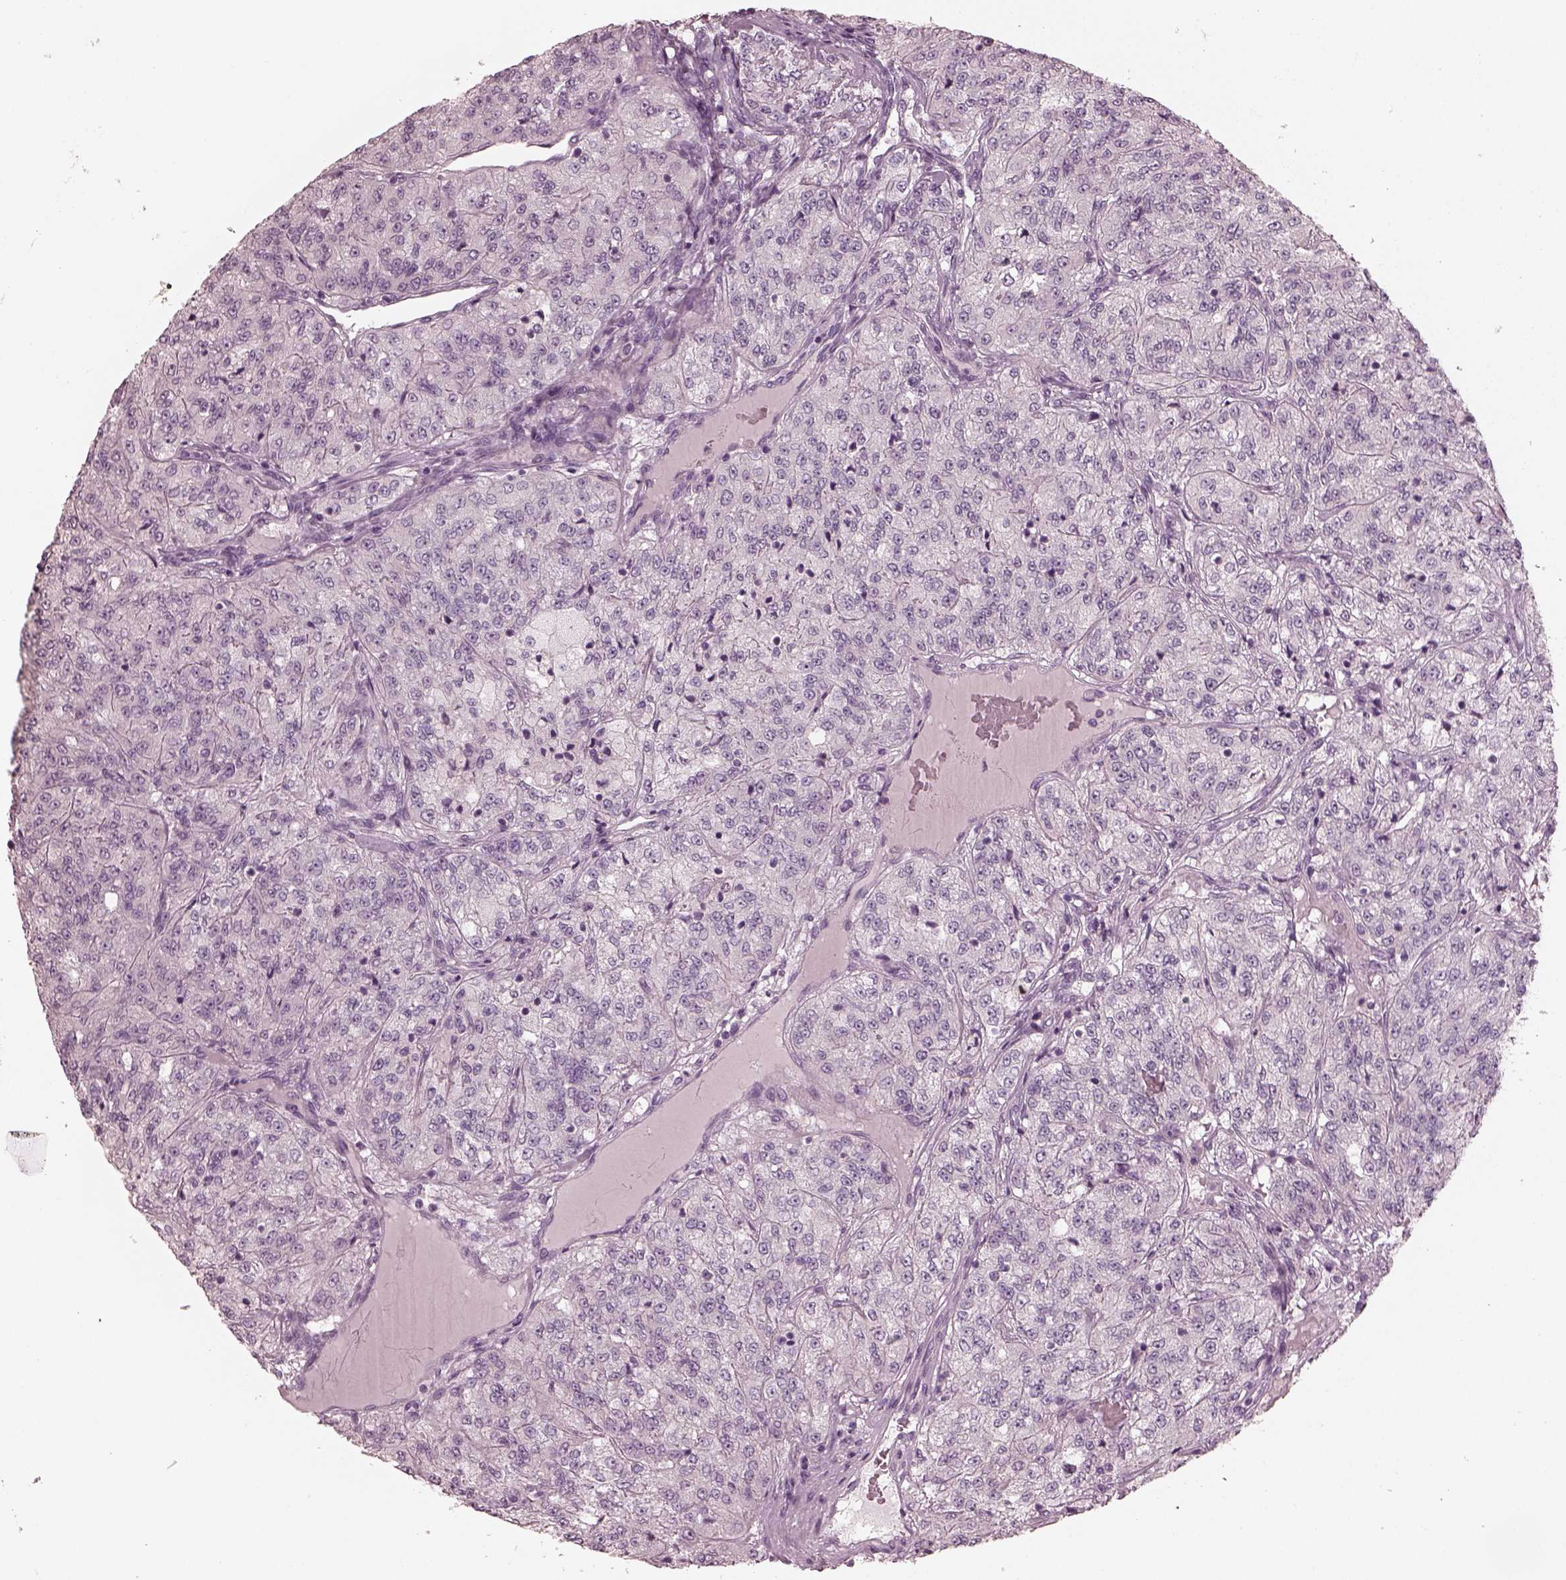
{"staining": {"intensity": "negative", "quantity": "none", "location": "none"}, "tissue": "renal cancer", "cell_type": "Tumor cells", "image_type": "cancer", "snomed": [{"axis": "morphology", "description": "Adenocarcinoma, NOS"}, {"axis": "topography", "description": "Kidney"}], "caption": "IHC of adenocarcinoma (renal) reveals no positivity in tumor cells.", "gene": "OPTC", "patient": {"sex": "female", "age": 63}}